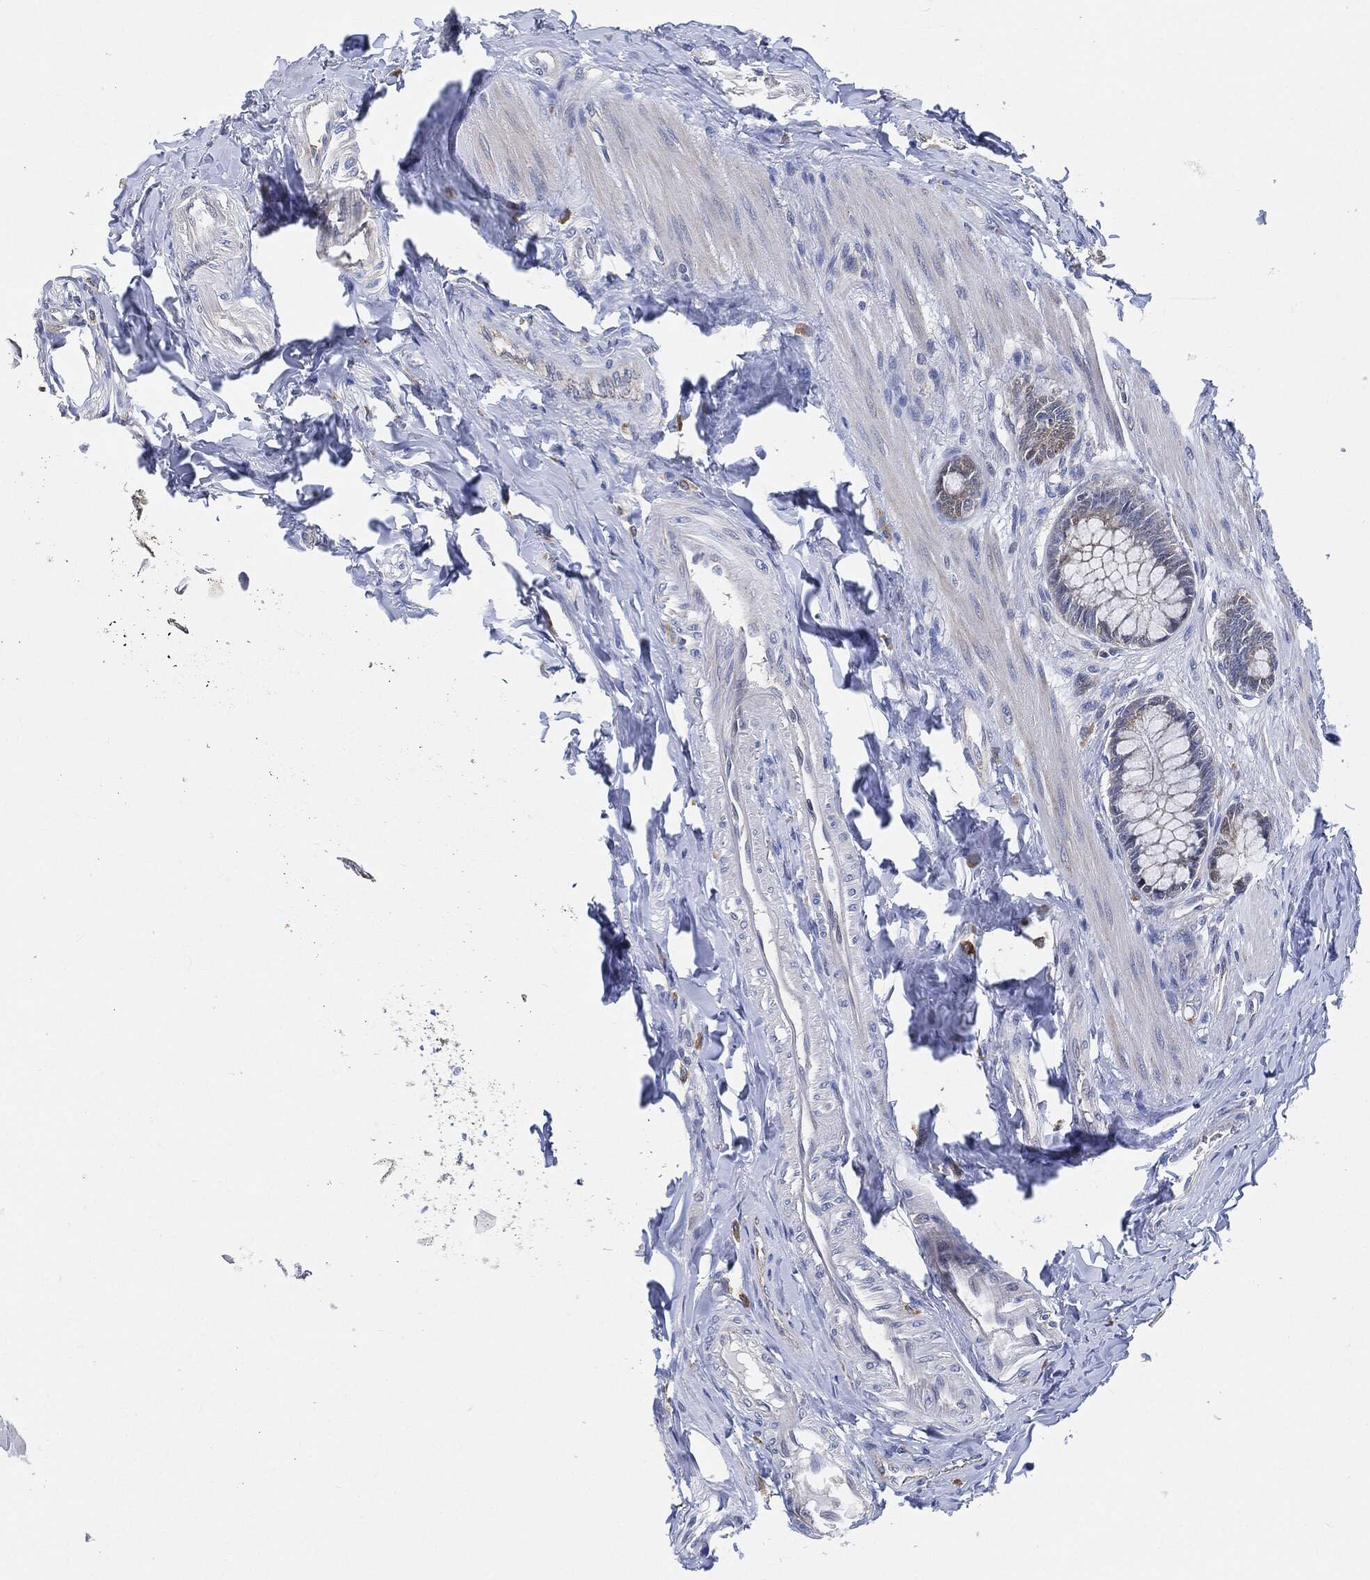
{"staining": {"intensity": "negative", "quantity": "none", "location": "none"}, "tissue": "colon", "cell_type": "Endothelial cells", "image_type": "normal", "snomed": [{"axis": "morphology", "description": "Normal tissue, NOS"}, {"axis": "topography", "description": "Colon"}], "caption": "The photomicrograph shows no staining of endothelial cells in benign colon.", "gene": "VSIG4", "patient": {"sex": "female", "age": 65}}